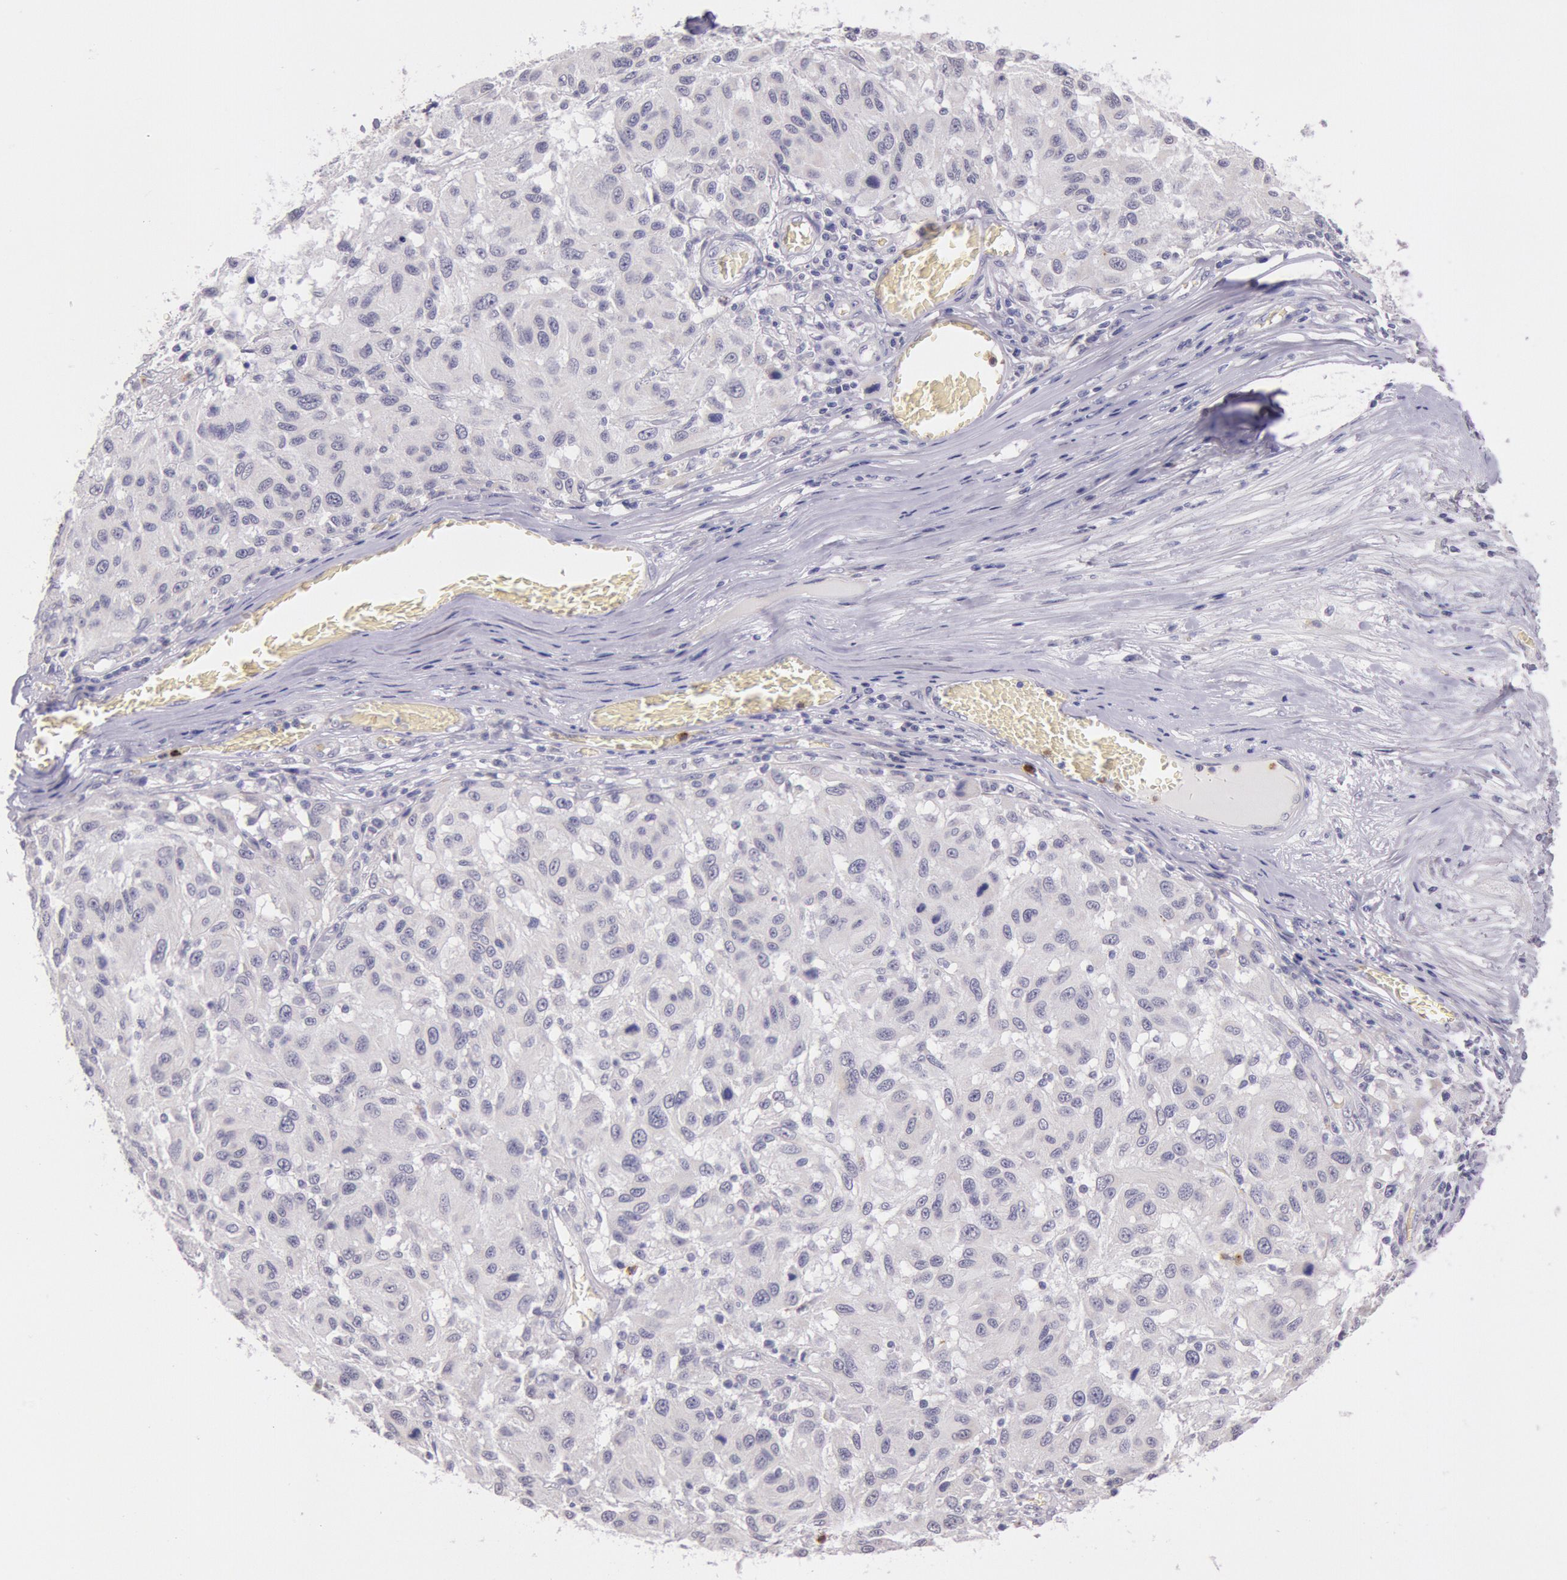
{"staining": {"intensity": "negative", "quantity": "none", "location": "none"}, "tissue": "melanoma", "cell_type": "Tumor cells", "image_type": "cancer", "snomed": [{"axis": "morphology", "description": "Malignant melanoma, NOS"}, {"axis": "topography", "description": "Skin"}], "caption": "High power microscopy photomicrograph of an immunohistochemistry photomicrograph of melanoma, revealing no significant staining in tumor cells.", "gene": "KDM6A", "patient": {"sex": "female", "age": 77}}